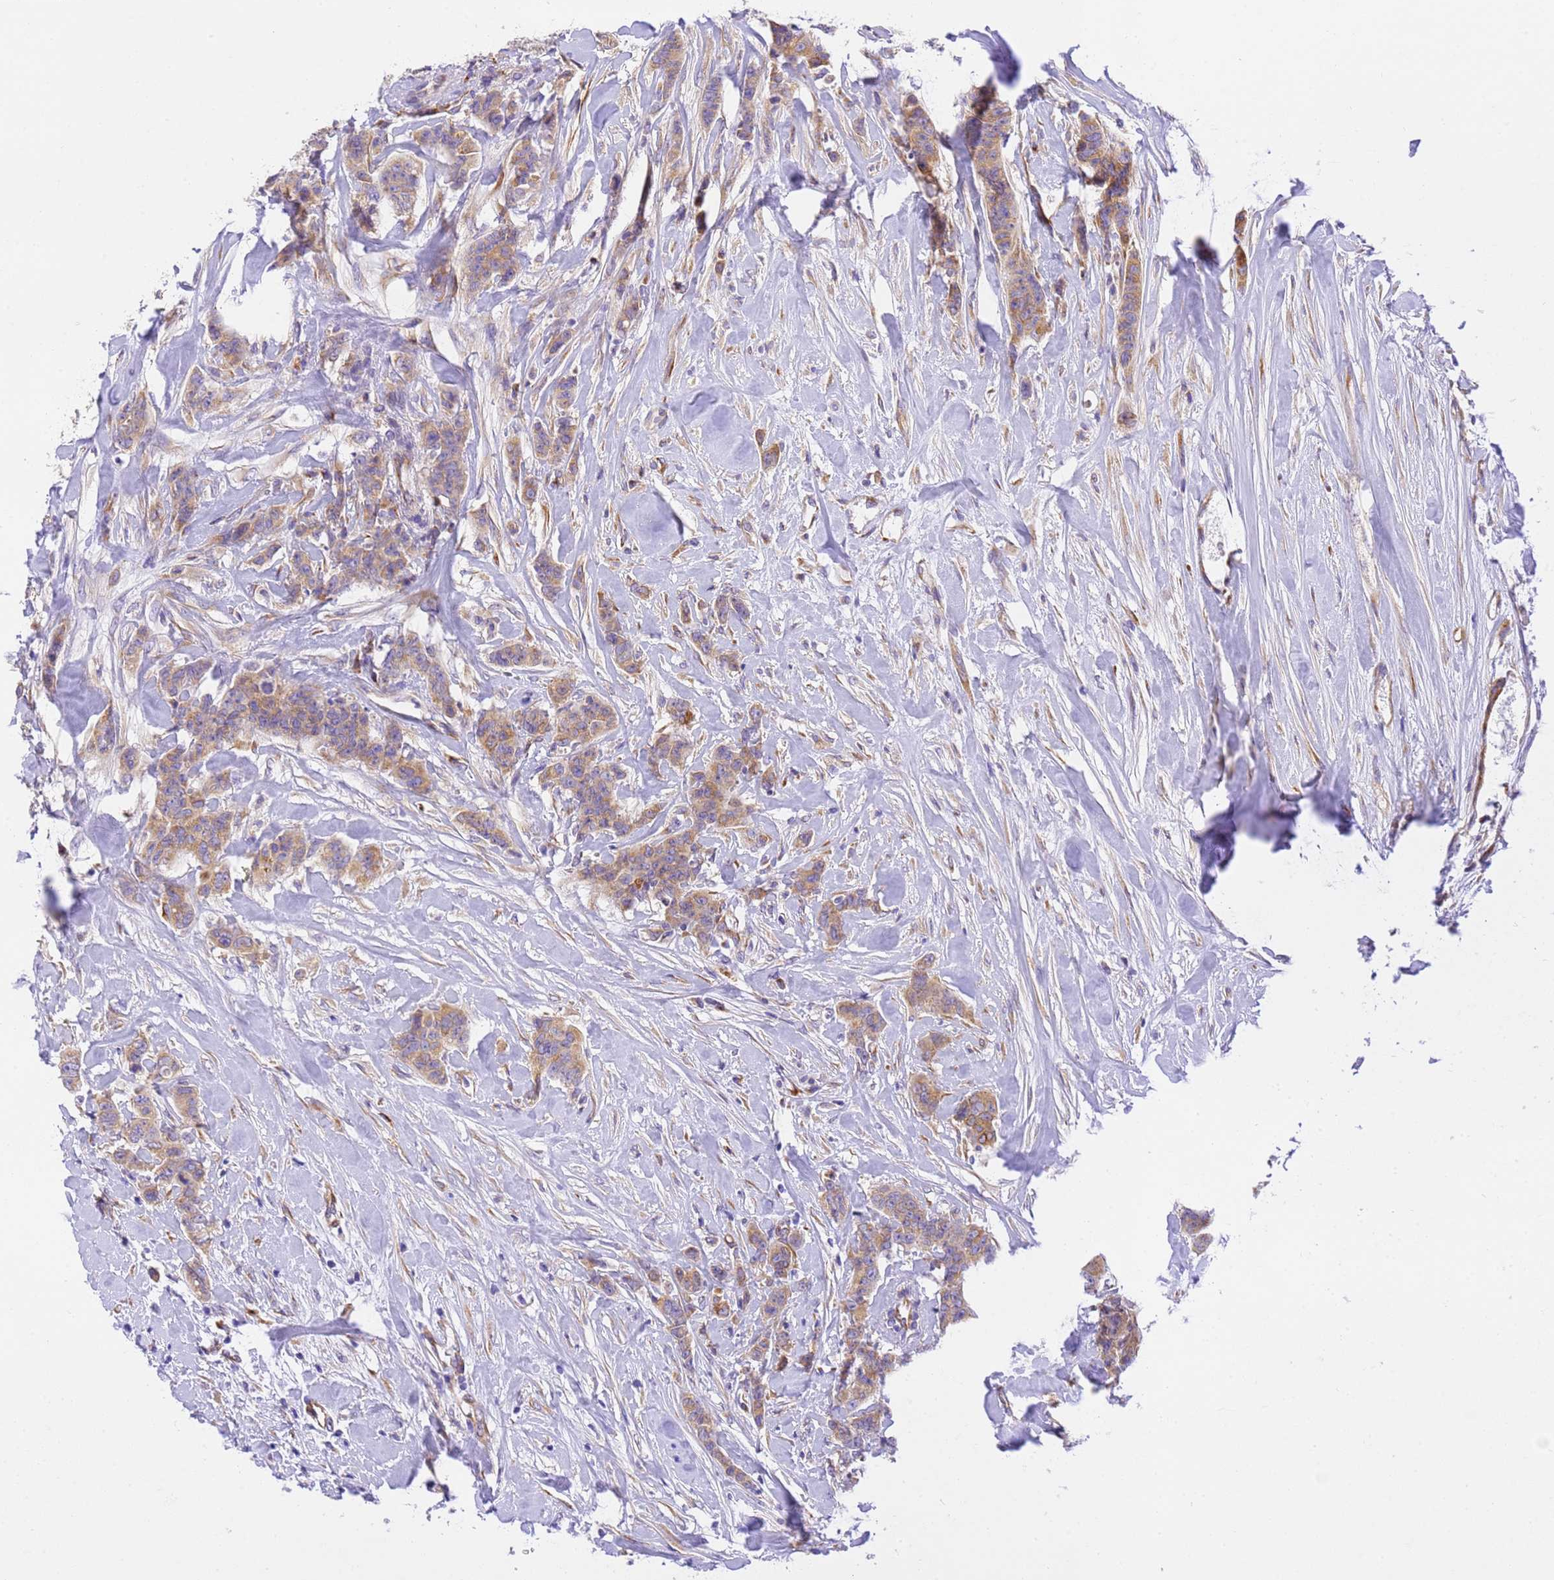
{"staining": {"intensity": "moderate", "quantity": ">75%", "location": "cytoplasmic/membranous"}, "tissue": "breast cancer", "cell_type": "Tumor cells", "image_type": "cancer", "snomed": [{"axis": "morphology", "description": "Duct carcinoma"}, {"axis": "topography", "description": "Breast"}], "caption": "Immunohistochemistry (IHC) staining of breast cancer, which shows medium levels of moderate cytoplasmic/membranous staining in approximately >75% of tumor cells indicating moderate cytoplasmic/membranous protein positivity. The staining was performed using DAB (brown) for protein detection and nuclei were counterstained in hematoxylin (blue).", "gene": "RHBDD3", "patient": {"sex": "female", "age": 40}}